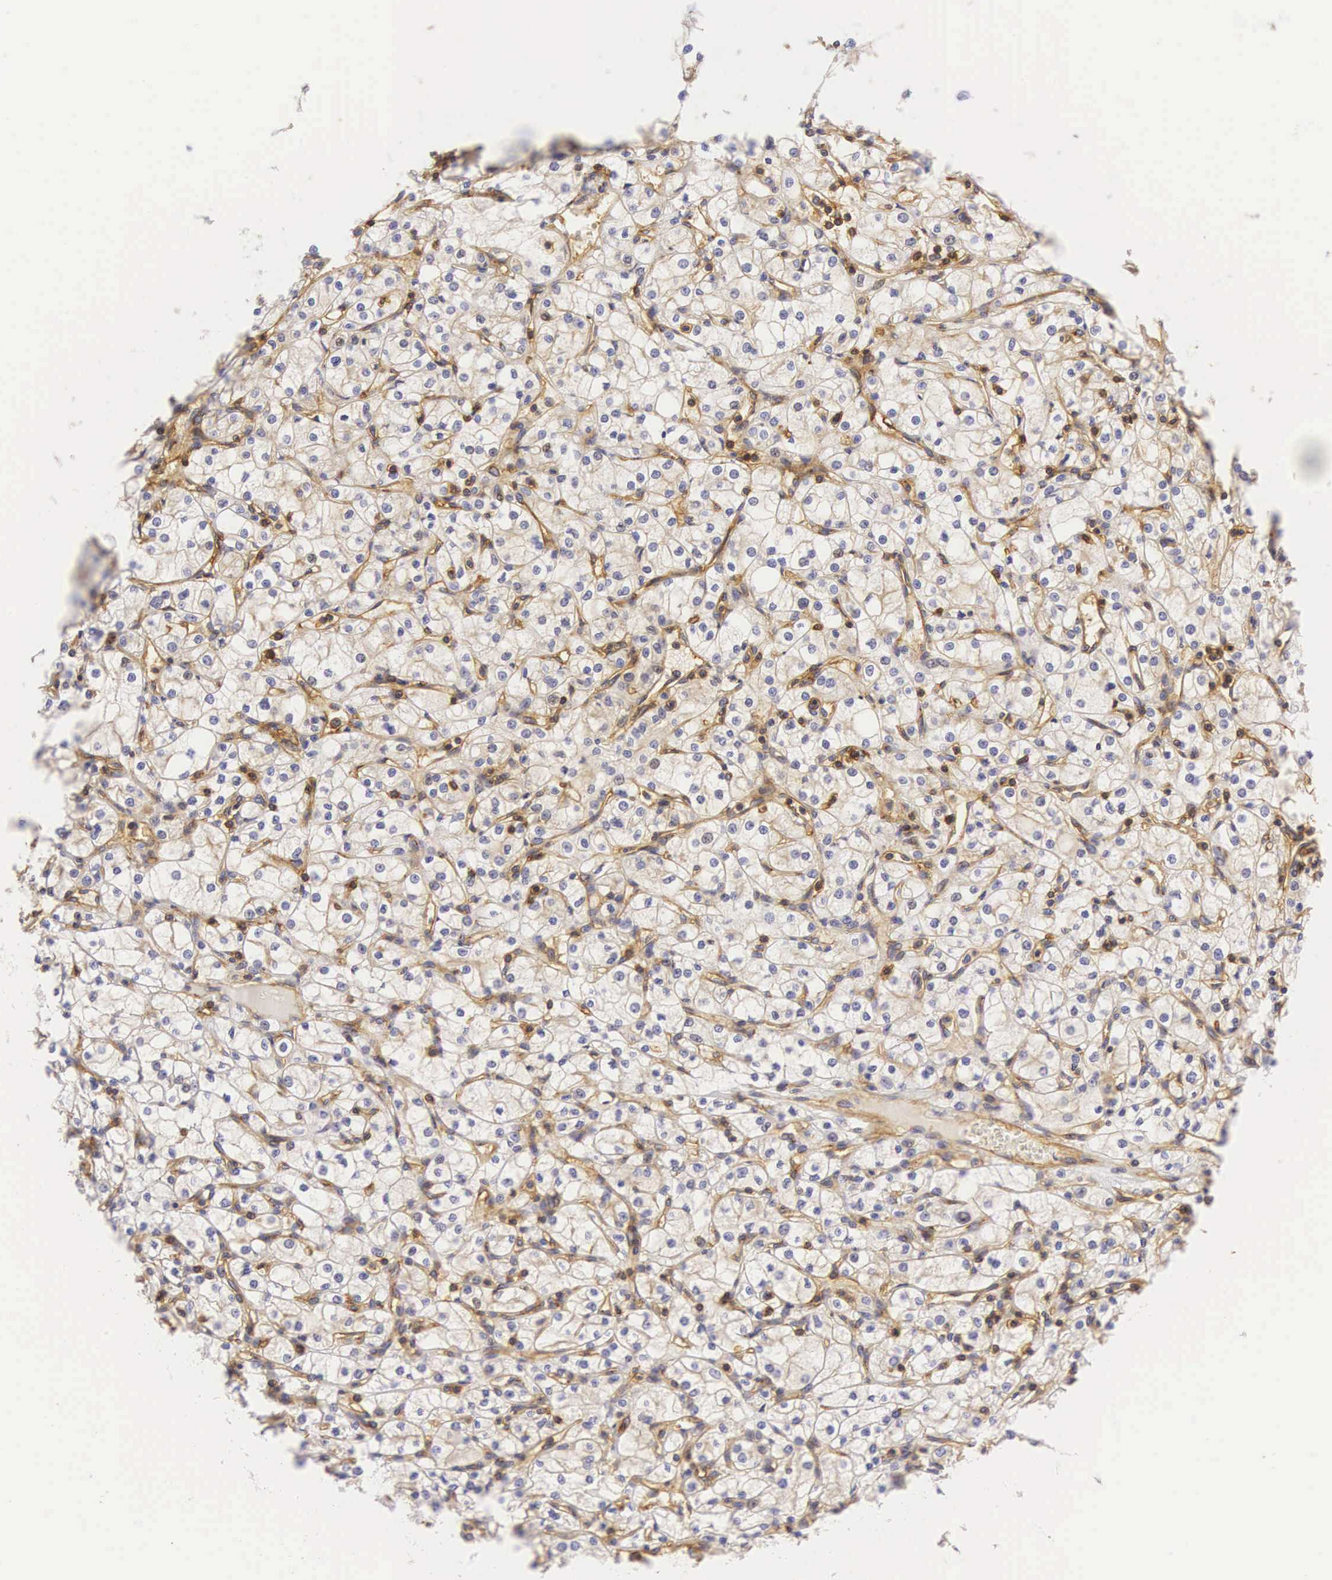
{"staining": {"intensity": "weak", "quantity": "<25%", "location": "cytoplasmic/membranous"}, "tissue": "renal cancer", "cell_type": "Tumor cells", "image_type": "cancer", "snomed": [{"axis": "morphology", "description": "Adenocarcinoma, NOS"}, {"axis": "topography", "description": "Kidney"}], "caption": "Immunohistochemistry image of neoplastic tissue: human renal cancer (adenocarcinoma) stained with DAB (3,3'-diaminobenzidine) exhibits no significant protein staining in tumor cells. Brightfield microscopy of IHC stained with DAB (3,3'-diaminobenzidine) (brown) and hematoxylin (blue), captured at high magnification.", "gene": "CD99", "patient": {"sex": "male", "age": 61}}